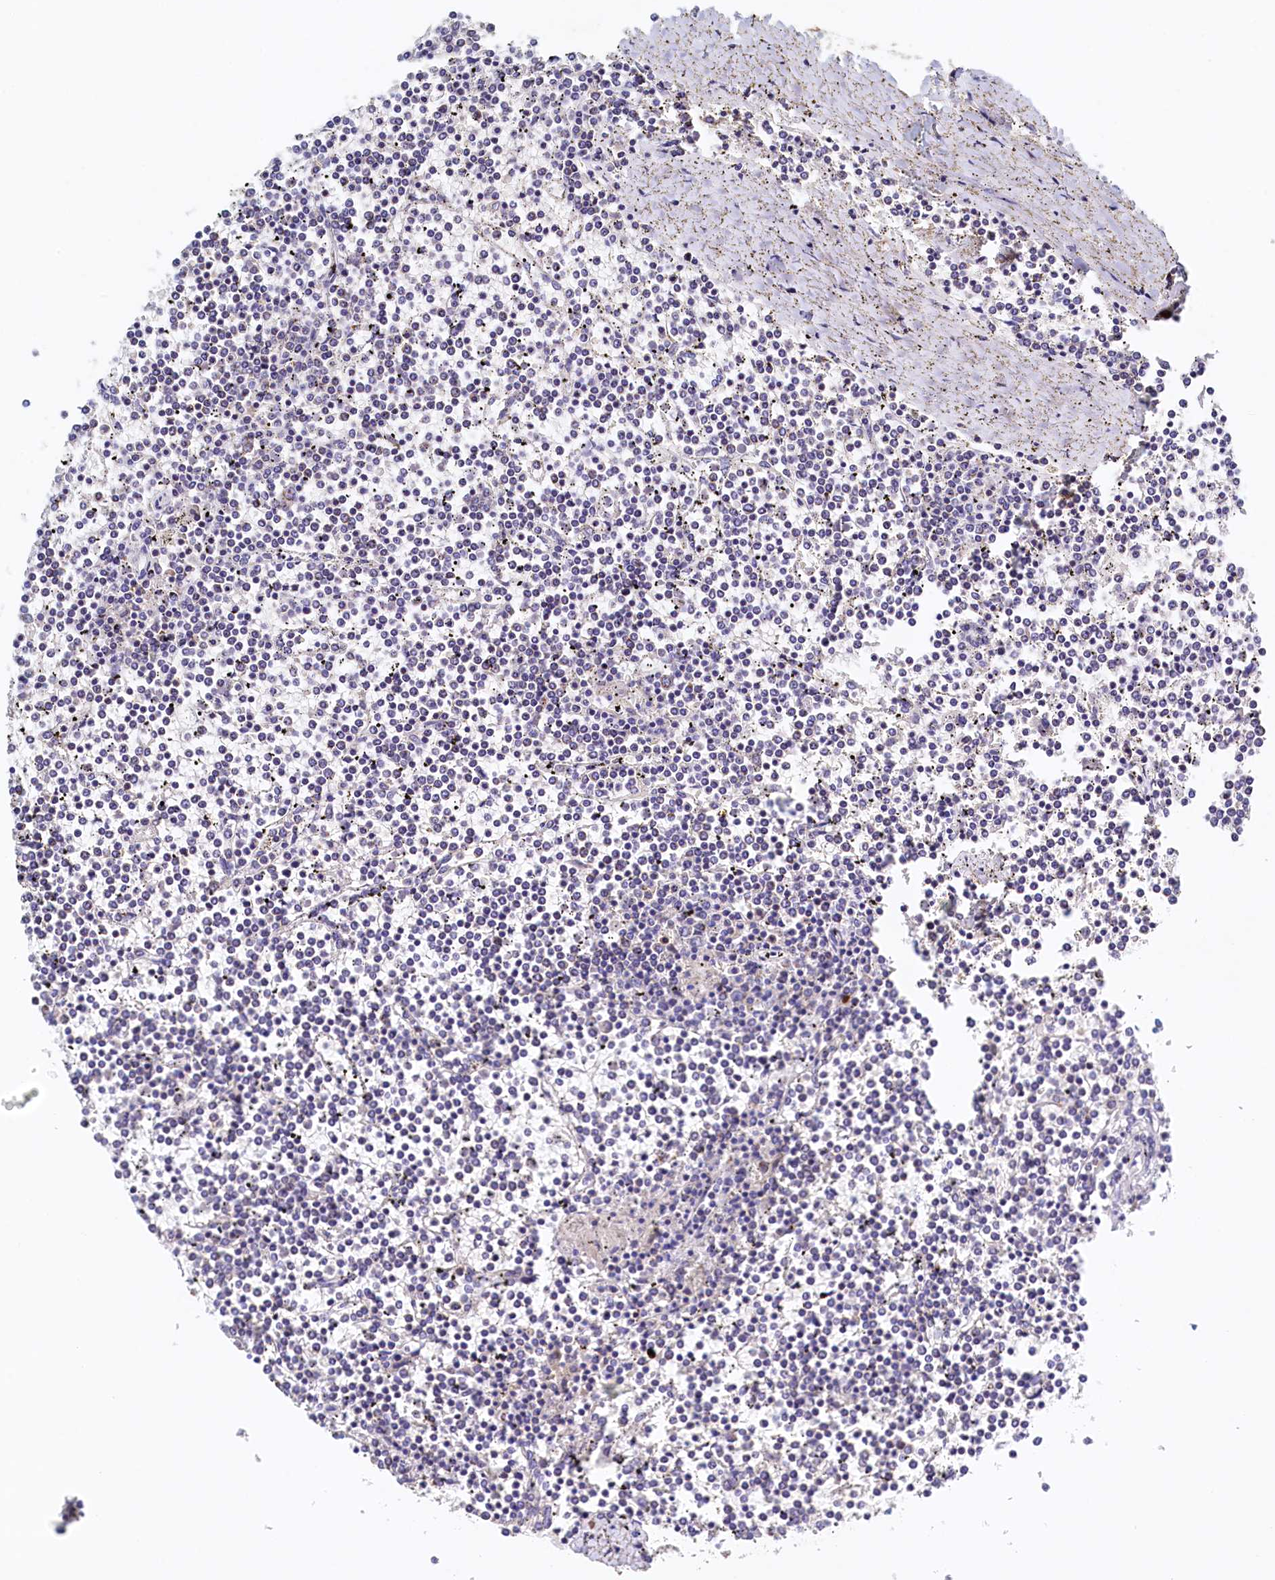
{"staining": {"intensity": "negative", "quantity": "none", "location": "none"}, "tissue": "lymphoma", "cell_type": "Tumor cells", "image_type": "cancer", "snomed": [{"axis": "morphology", "description": "Malignant lymphoma, non-Hodgkin's type, Low grade"}, {"axis": "topography", "description": "Spleen"}], "caption": "There is no significant positivity in tumor cells of low-grade malignant lymphoma, non-Hodgkin's type.", "gene": "POC1A", "patient": {"sex": "female", "age": 19}}